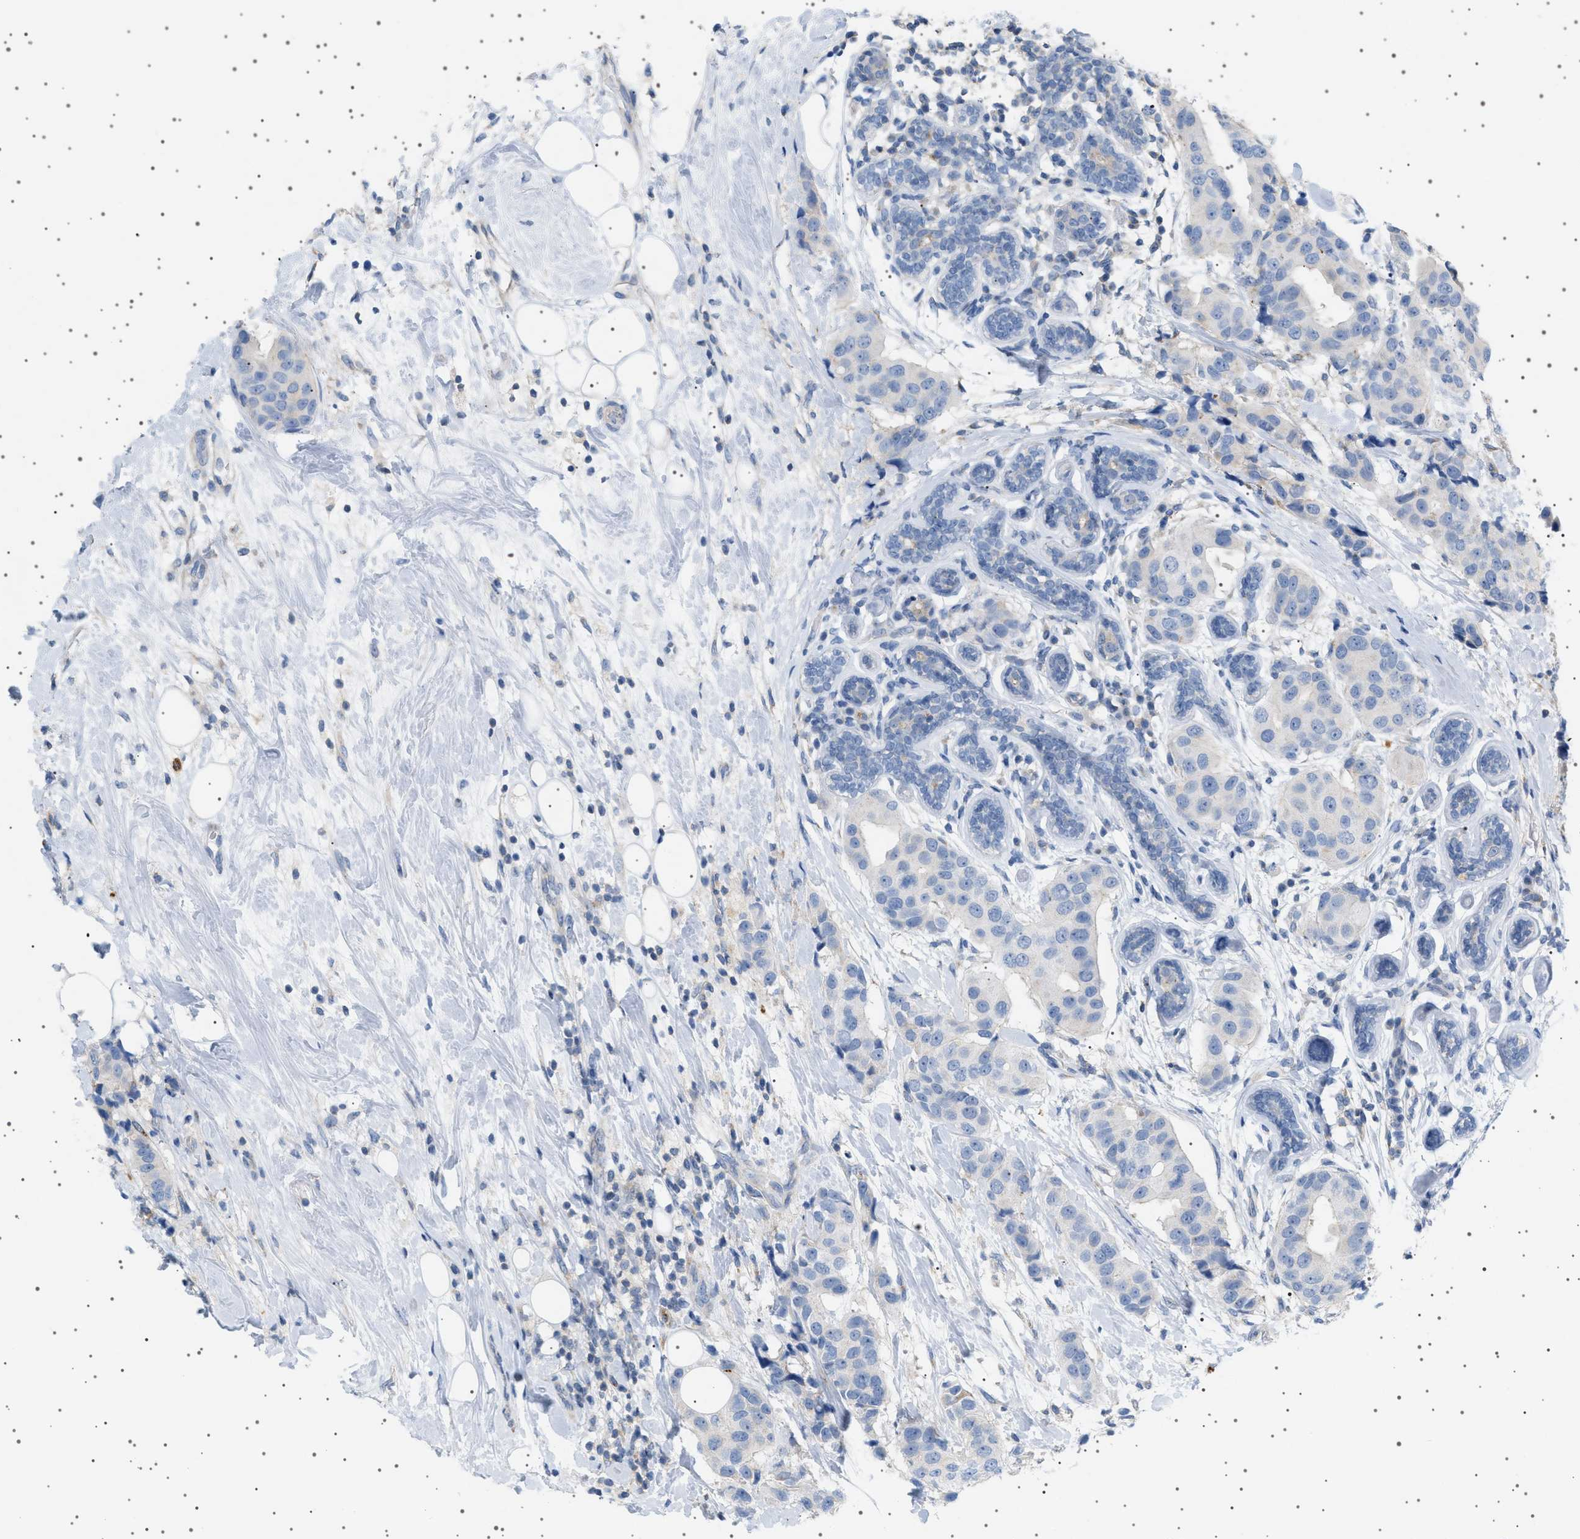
{"staining": {"intensity": "negative", "quantity": "none", "location": "none"}, "tissue": "breast cancer", "cell_type": "Tumor cells", "image_type": "cancer", "snomed": [{"axis": "morphology", "description": "Normal tissue, NOS"}, {"axis": "morphology", "description": "Duct carcinoma"}, {"axis": "topography", "description": "Breast"}], "caption": "Immunohistochemistry (IHC) of human breast cancer (infiltrating ductal carcinoma) demonstrates no positivity in tumor cells.", "gene": "ADCY10", "patient": {"sex": "female", "age": 39}}